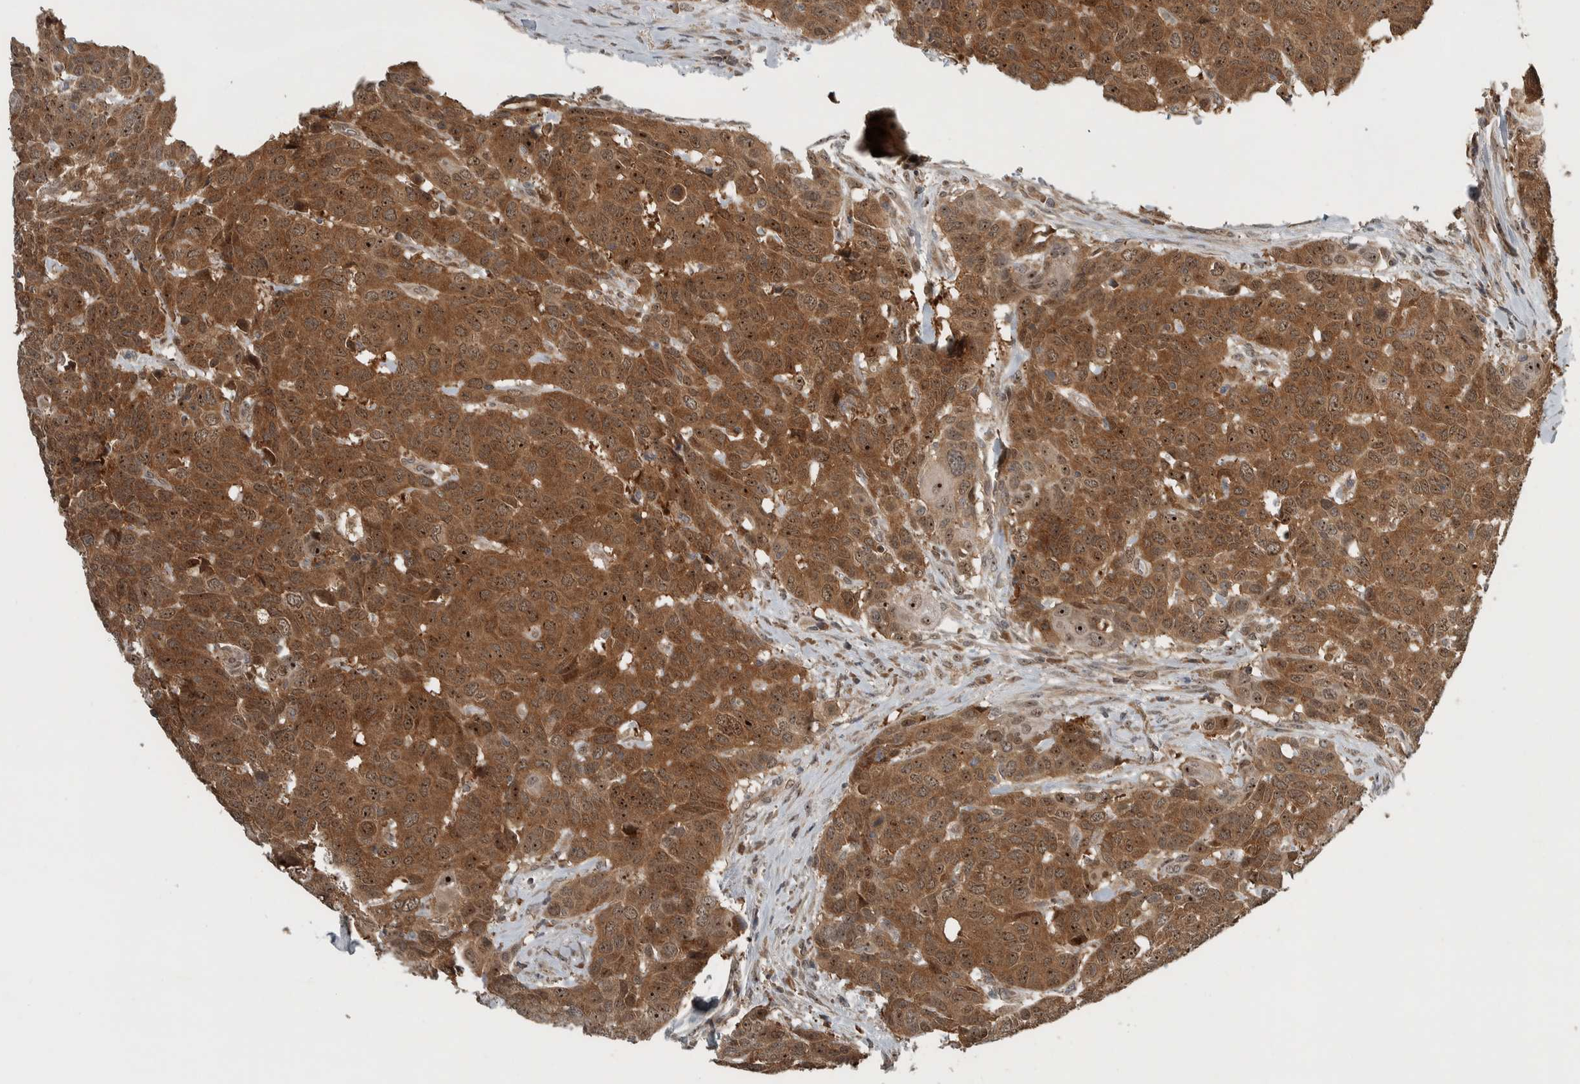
{"staining": {"intensity": "moderate", "quantity": ">75%", "location": "cytoplasmic/membranous,nuclear"}, "tissue": "head and neck cancer", "cell_type": "Tumor cells", "image_type": "cancer", "snomed": [{"axis": "morphology", "description": "Squamous cell carcinoma, NOS"}, {"axis": "topography", "description": "Head-Neck"}], "caption": "An IHC image of neoplastic tissue is shown. Protein staining in brown highlights moderate cytoplasmic/membranous and nuclear positivity in head and neck cancer within tumor cells.", "gene": "XPO5", "patient": {"sex": "male", "age": 66}}